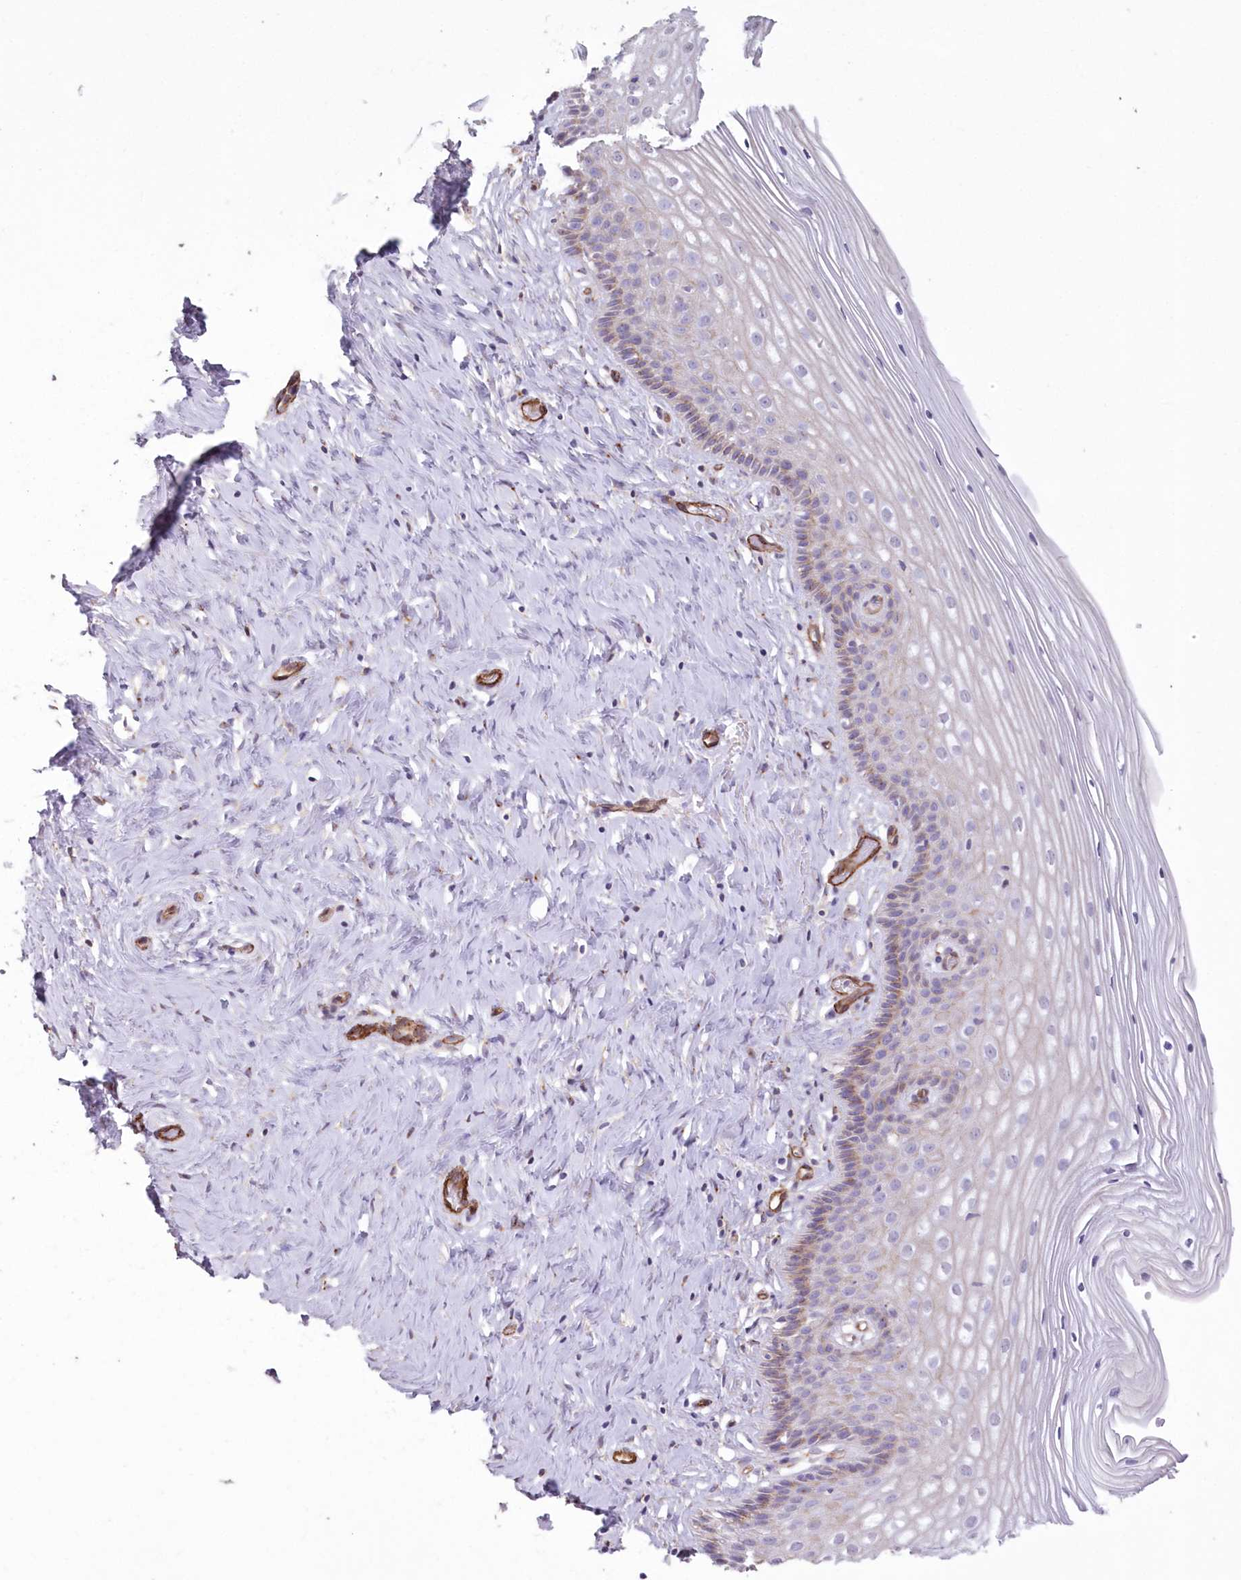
{"staining": {"intensity": "negative", "quantity": "none", "location": "none"}, "tissue": "cervix", "cell_type": "Glandular cells", "image_type": "normal", "snomed": [{"axis": "morphology", "description": "Normal tissue, NOS"}, {"axis": "topography", "description": "Cervix"}], "caption": "This is a micrograph of immunohistochemistry (IHC) staining of benign cervix, which shows no expression in glandular cells.", "gene": "RAB11FIP5", "patient": {"sex": "female", "age": 33}}